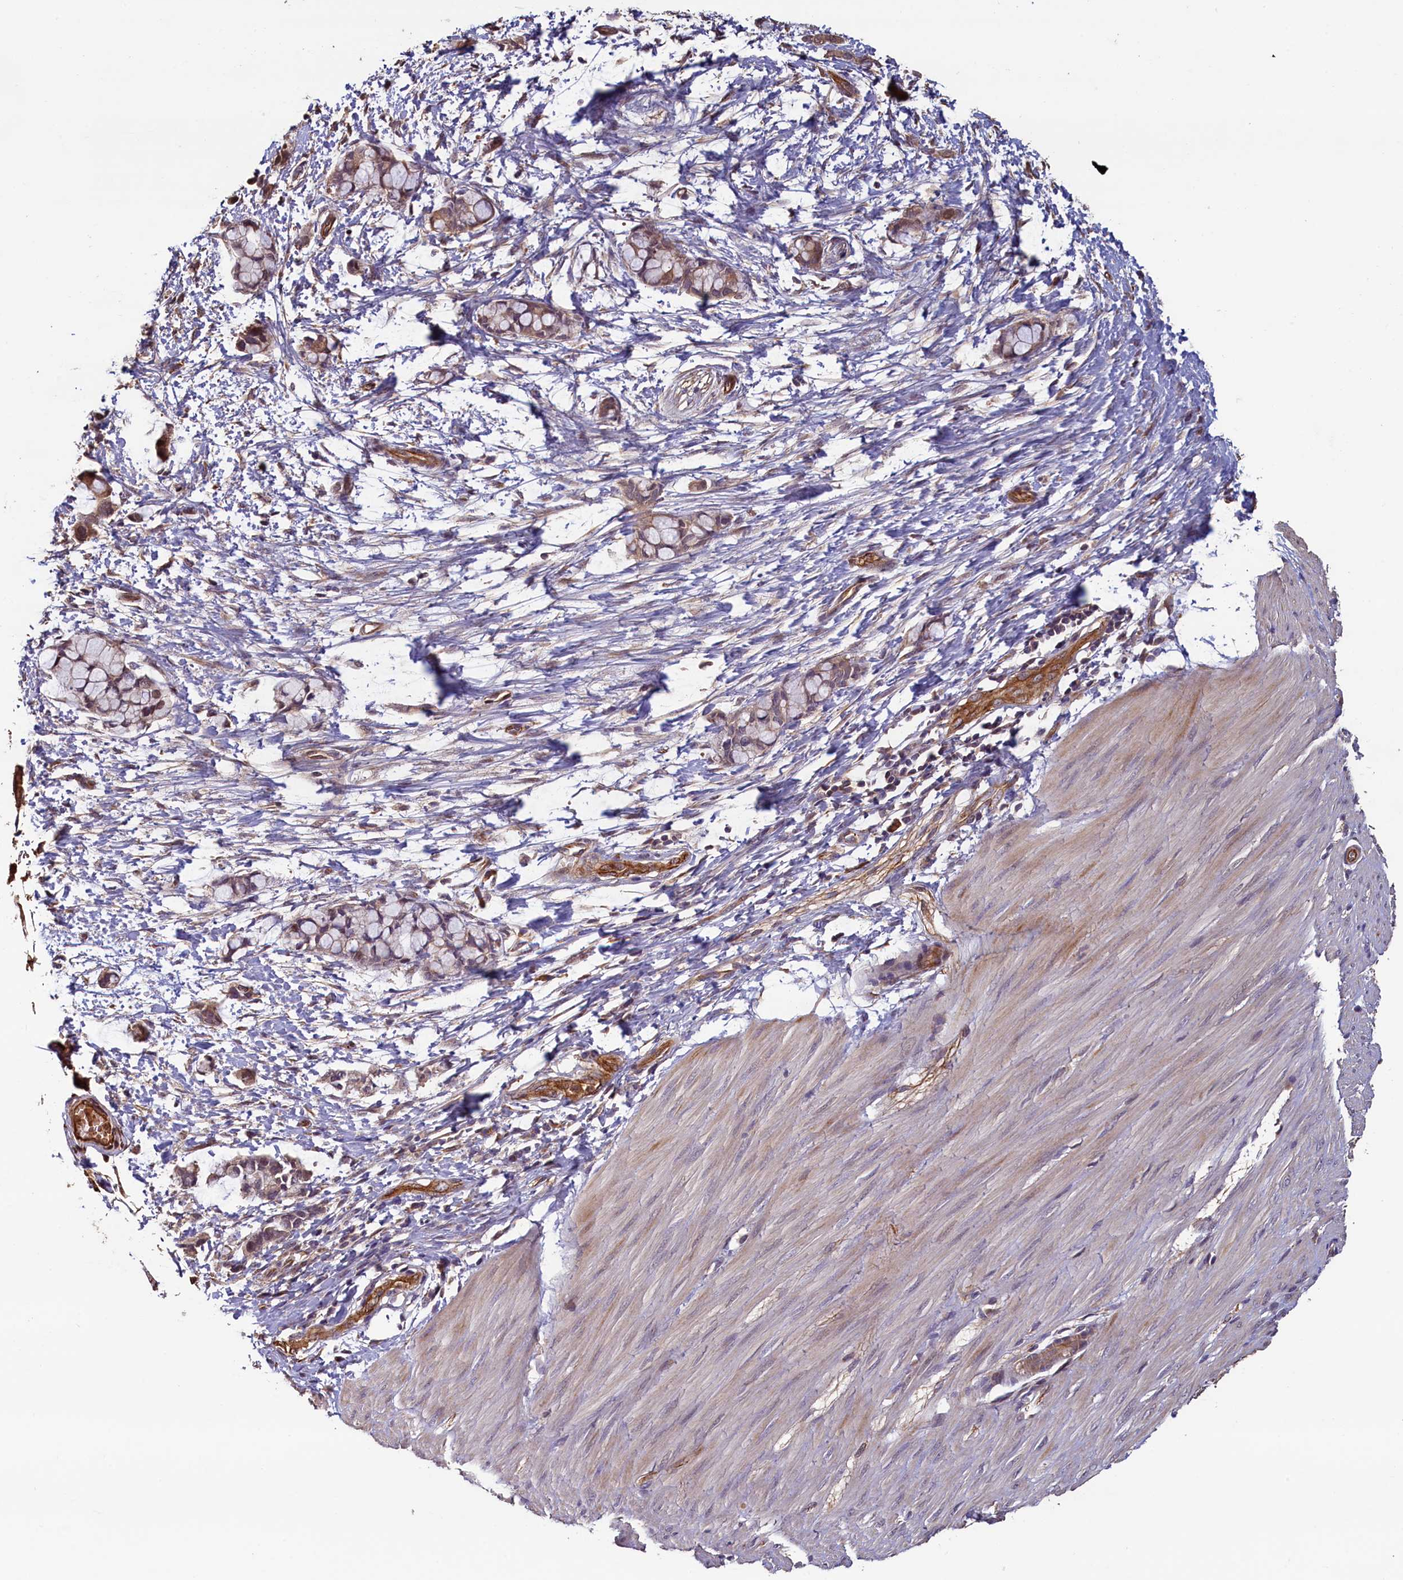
{"staining": {"intensity": "weak", "quantity": "<25%", "location": "cytoplasmic/membranous"}, "tissue": "smooth muscle", "cell_type": "Smooth muscle cells", "image_type": "normal", "snomed": [{"axis": "morphology", "description": "Normal tissue, NOS"}, {"axis": "morphology", "description": "Adenocarcinoma, NOS"}, {"axis": "topography", "description": "Colon"}, {"axis": "topography", "description": "Peripheral nerve tissue"}], "caption": "Smooth muscle cells are negative for protein expression in normal human smooth muscle.", "gene": "ACSBG1", "patient": {"sex": "male", "age": 14}}